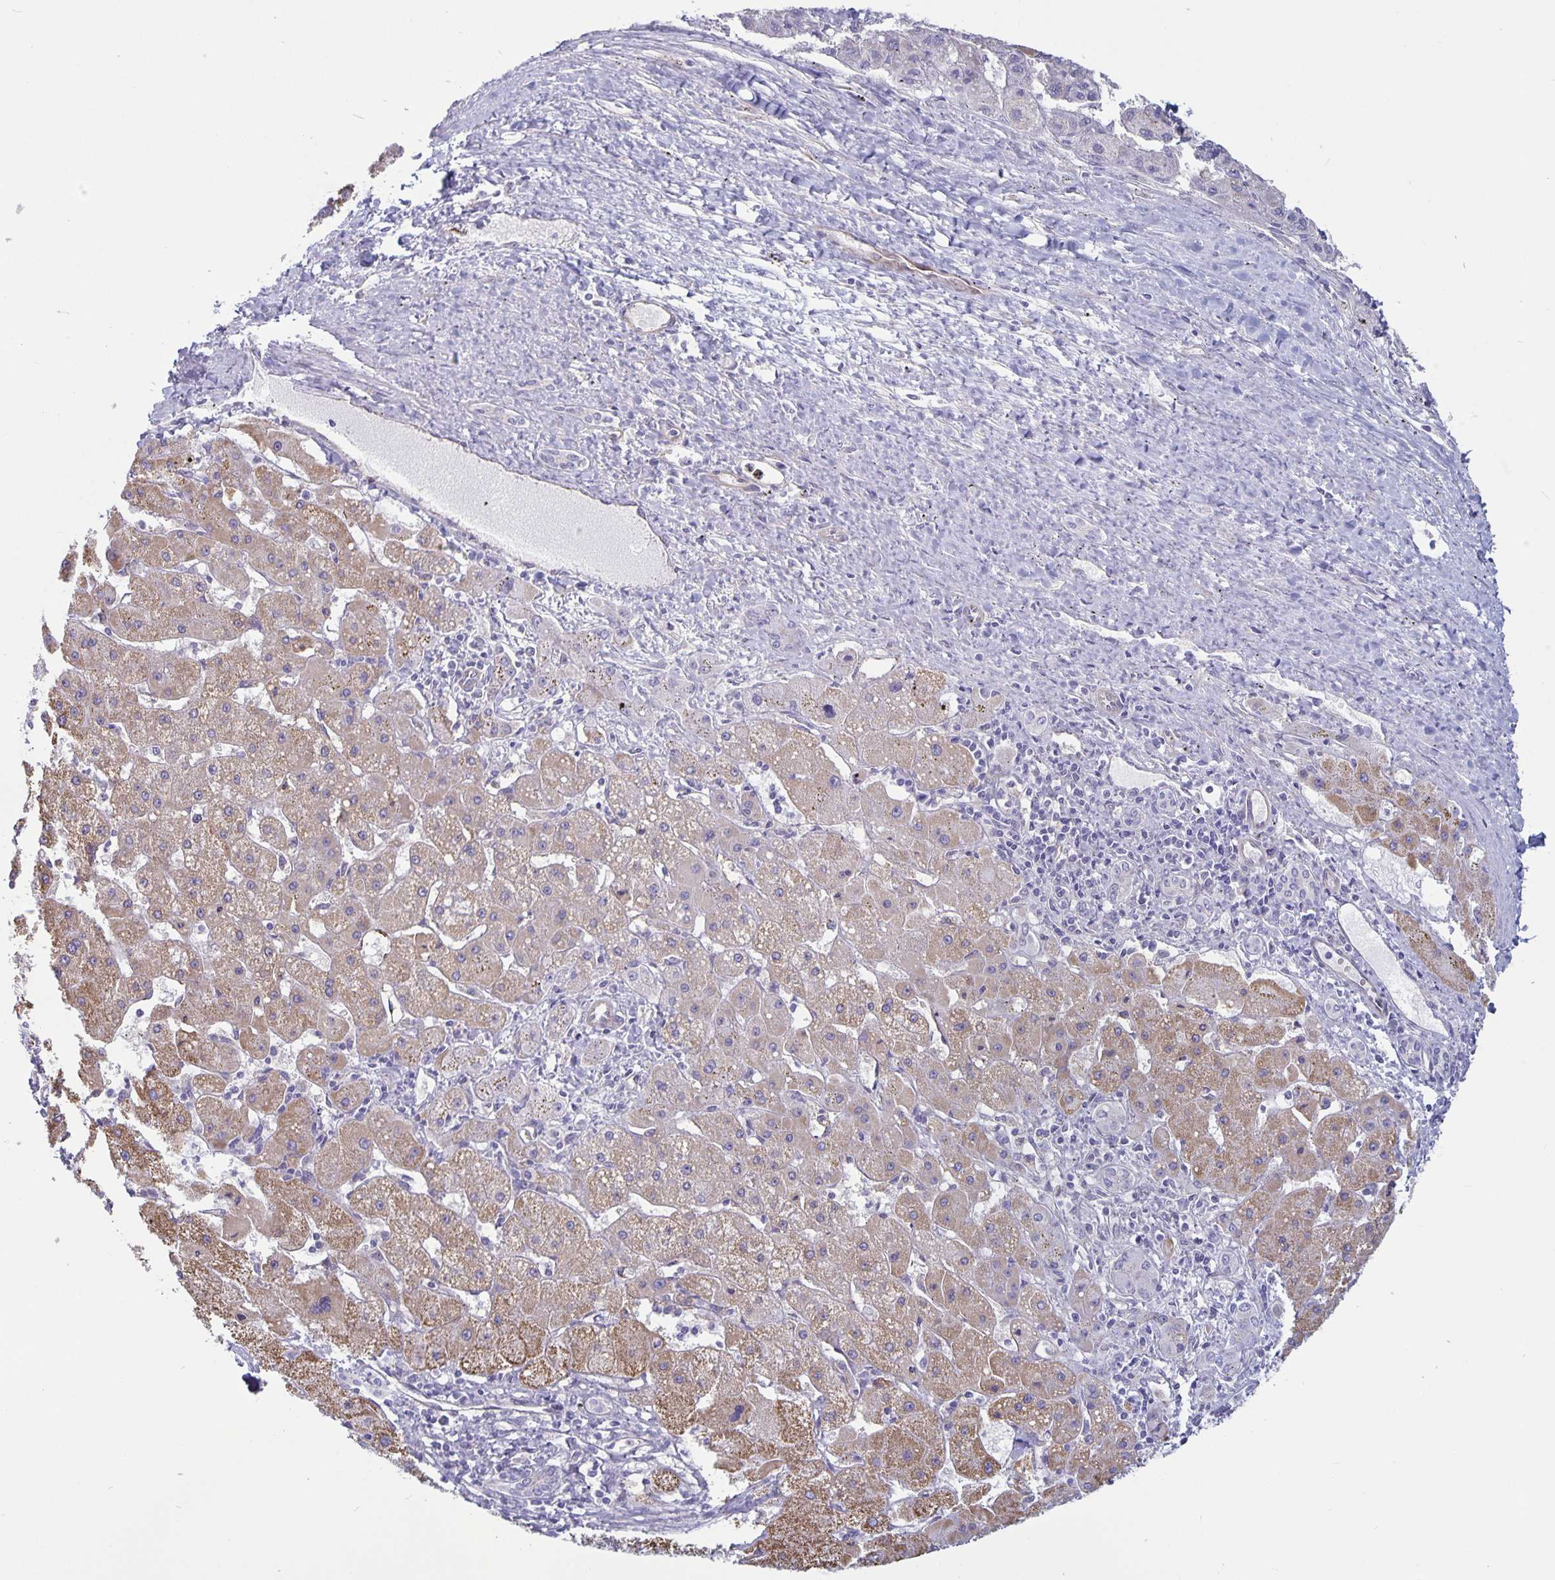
{"staining": {"intensity": "moderate", "quantity": ">75%", "location": "cytoplasmic/membranous"}, "tissue": "liver cancer", "cell_type": "Tumor cells", "image_type": "cancer", "snomed": [{"axis": "morphology", "description": "Carcinoma, Hepatocellular, NOS"}, {"axis": "topography", "description": "Liver"}], "caption": "Protein analysis of liver cancer (hepatocellular carcinoma) tissue displays moderate cytoplasmic/membranous positivity in about >75% of tumor cells. Immunohistochemistry stains the protein in brown and the nuclei are stained blue.", "gene": "PLCB3", "patient": {"sex": "female", "age": 82}}